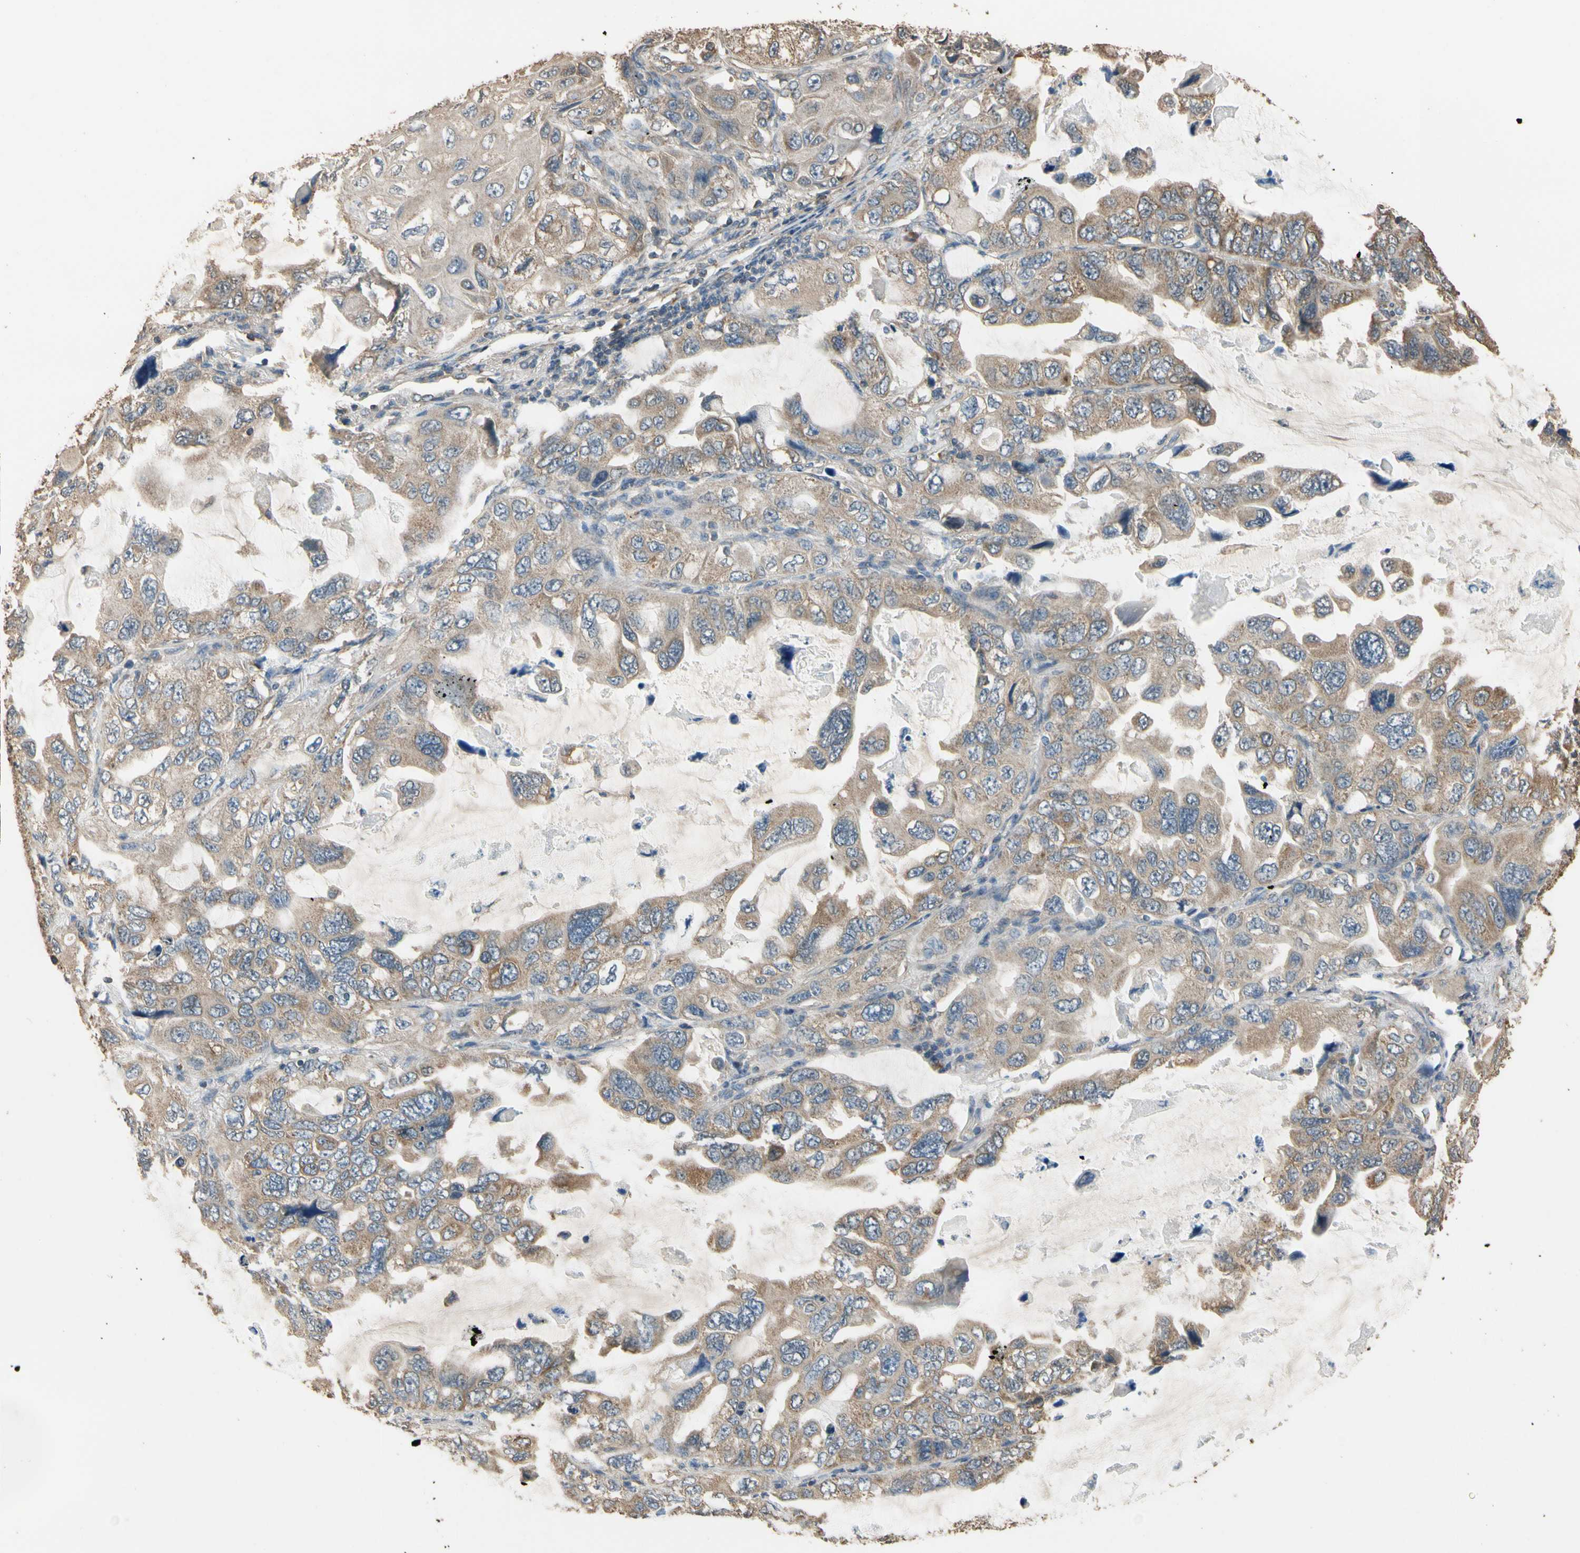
{"staining": {"intensity": "weak", "quantity": ">75%", "location": "cytoplasmic/membranous"}, "tissue": "lung cancer", "cell_type": "Tumor cells", "image_type": "cancer", "snomed": [{"axis": "morphology", "description": "Squamous cell carcinoma, NOS"}, {"axis": "topography", "description": "Lung"}], "caption": "Squamous cell carcinoma (lung) tissue exhibits weak cytoplasmic/membranous expression in approximately >75% of tumor cells, visualized by immunohistochemistry. The staining was performed using DAB, with brown indicating positive protein expression. Nuclei are stained blue with hematoxylin.", "gene": "STX18", "patient": {"sex": "female", "age": 73}}